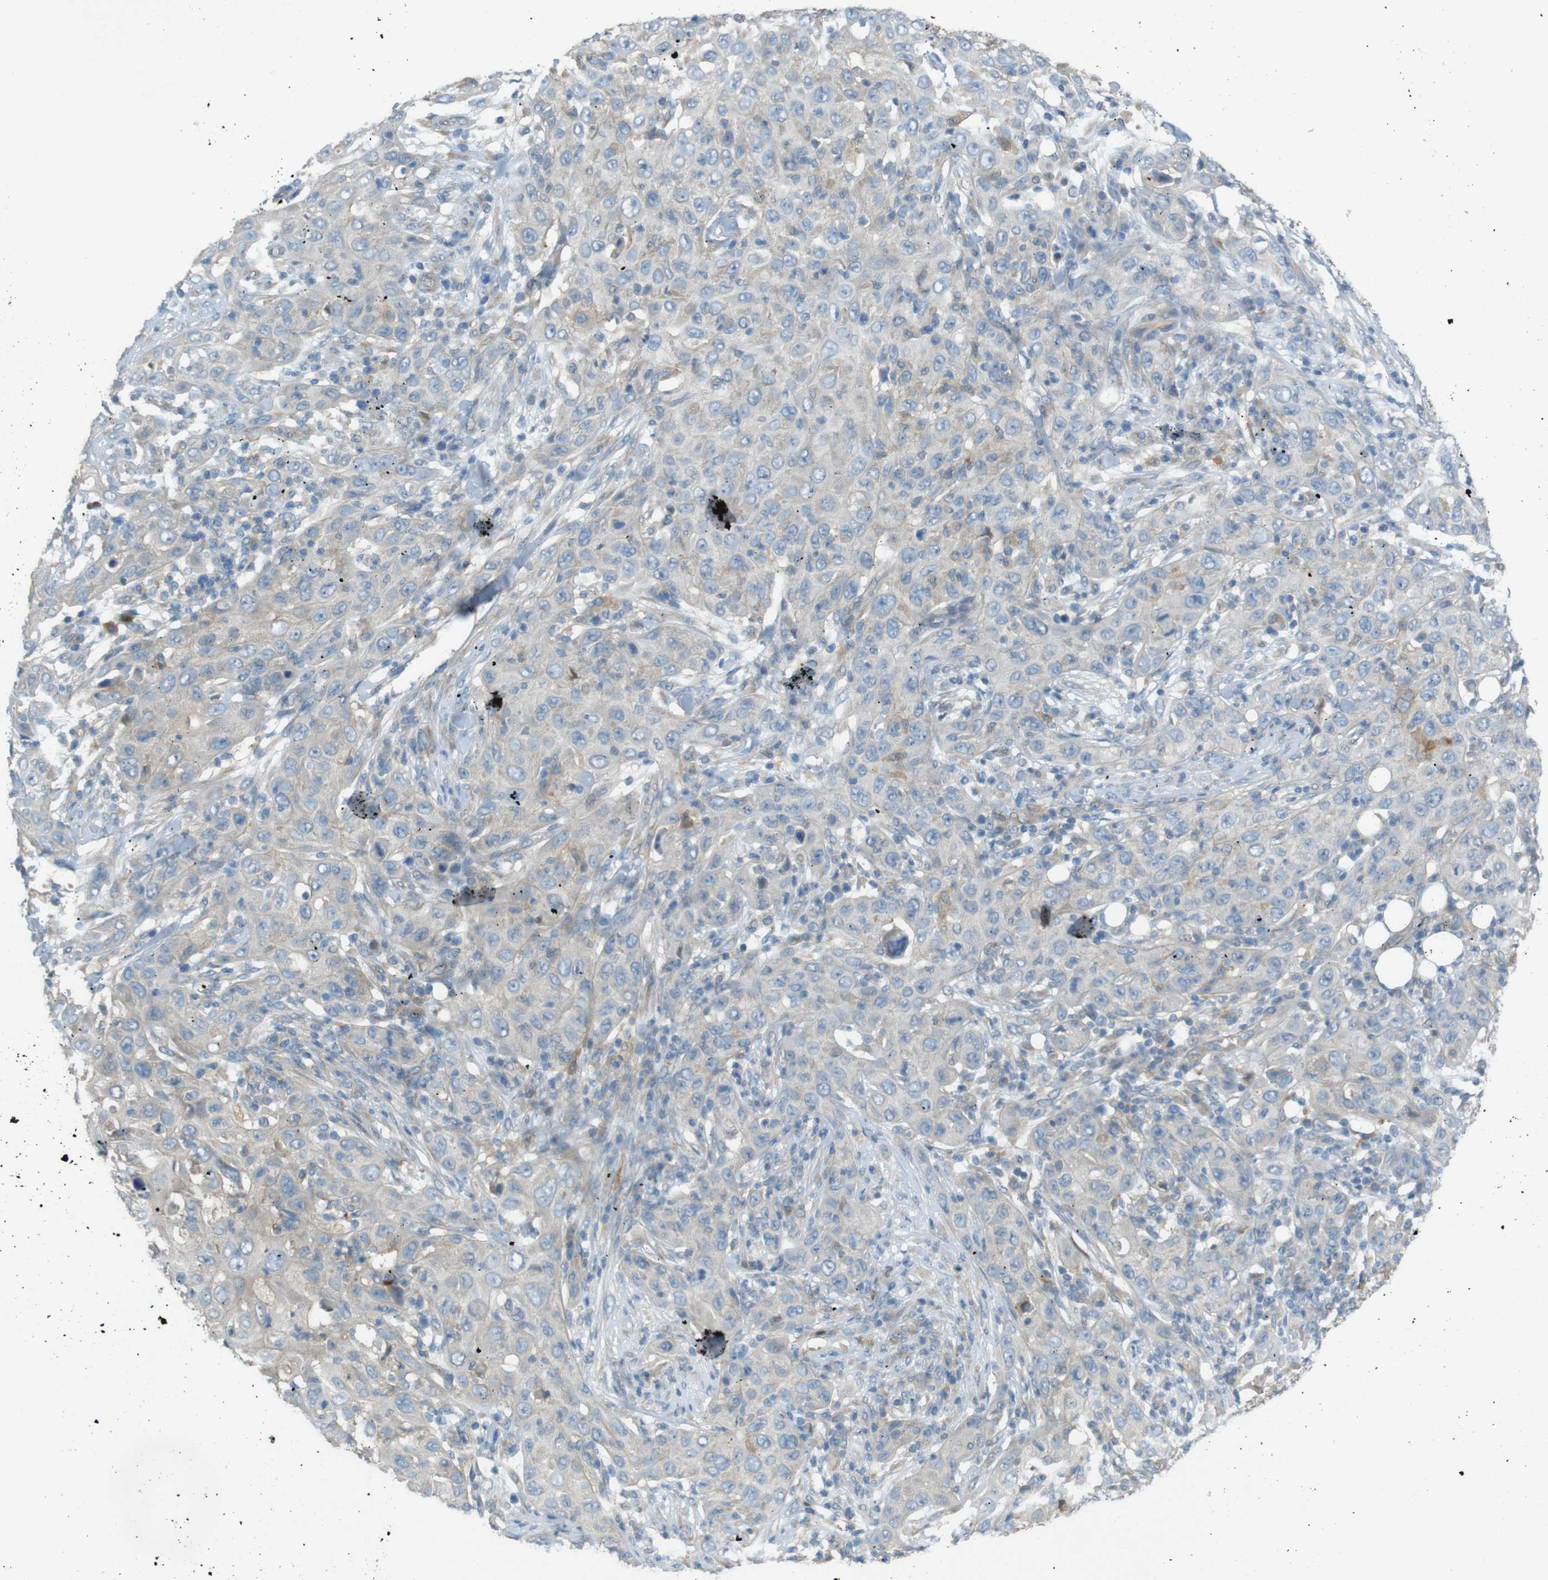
{"staining": {"intensity": "weak", "quantity": "<25%", "location": "cytoplasmic/membranous"}, "tissue": "skin cancer", "cell_type": "Tumor cells", "image_type": "cancer", "snomed": [{"axis": "morphology", "description": "Squamous cell carcinoma, NOS"}, {"axis": "topography", "description": "Skin"}], "caption": "This is an immunohistochemistry (IHC) photomicrograph of skin squamous cell carcinoma. There is no positivity in tumor cells.", "gene": "TMEM41B", "patient": {"sex": "female", "age": 88}}